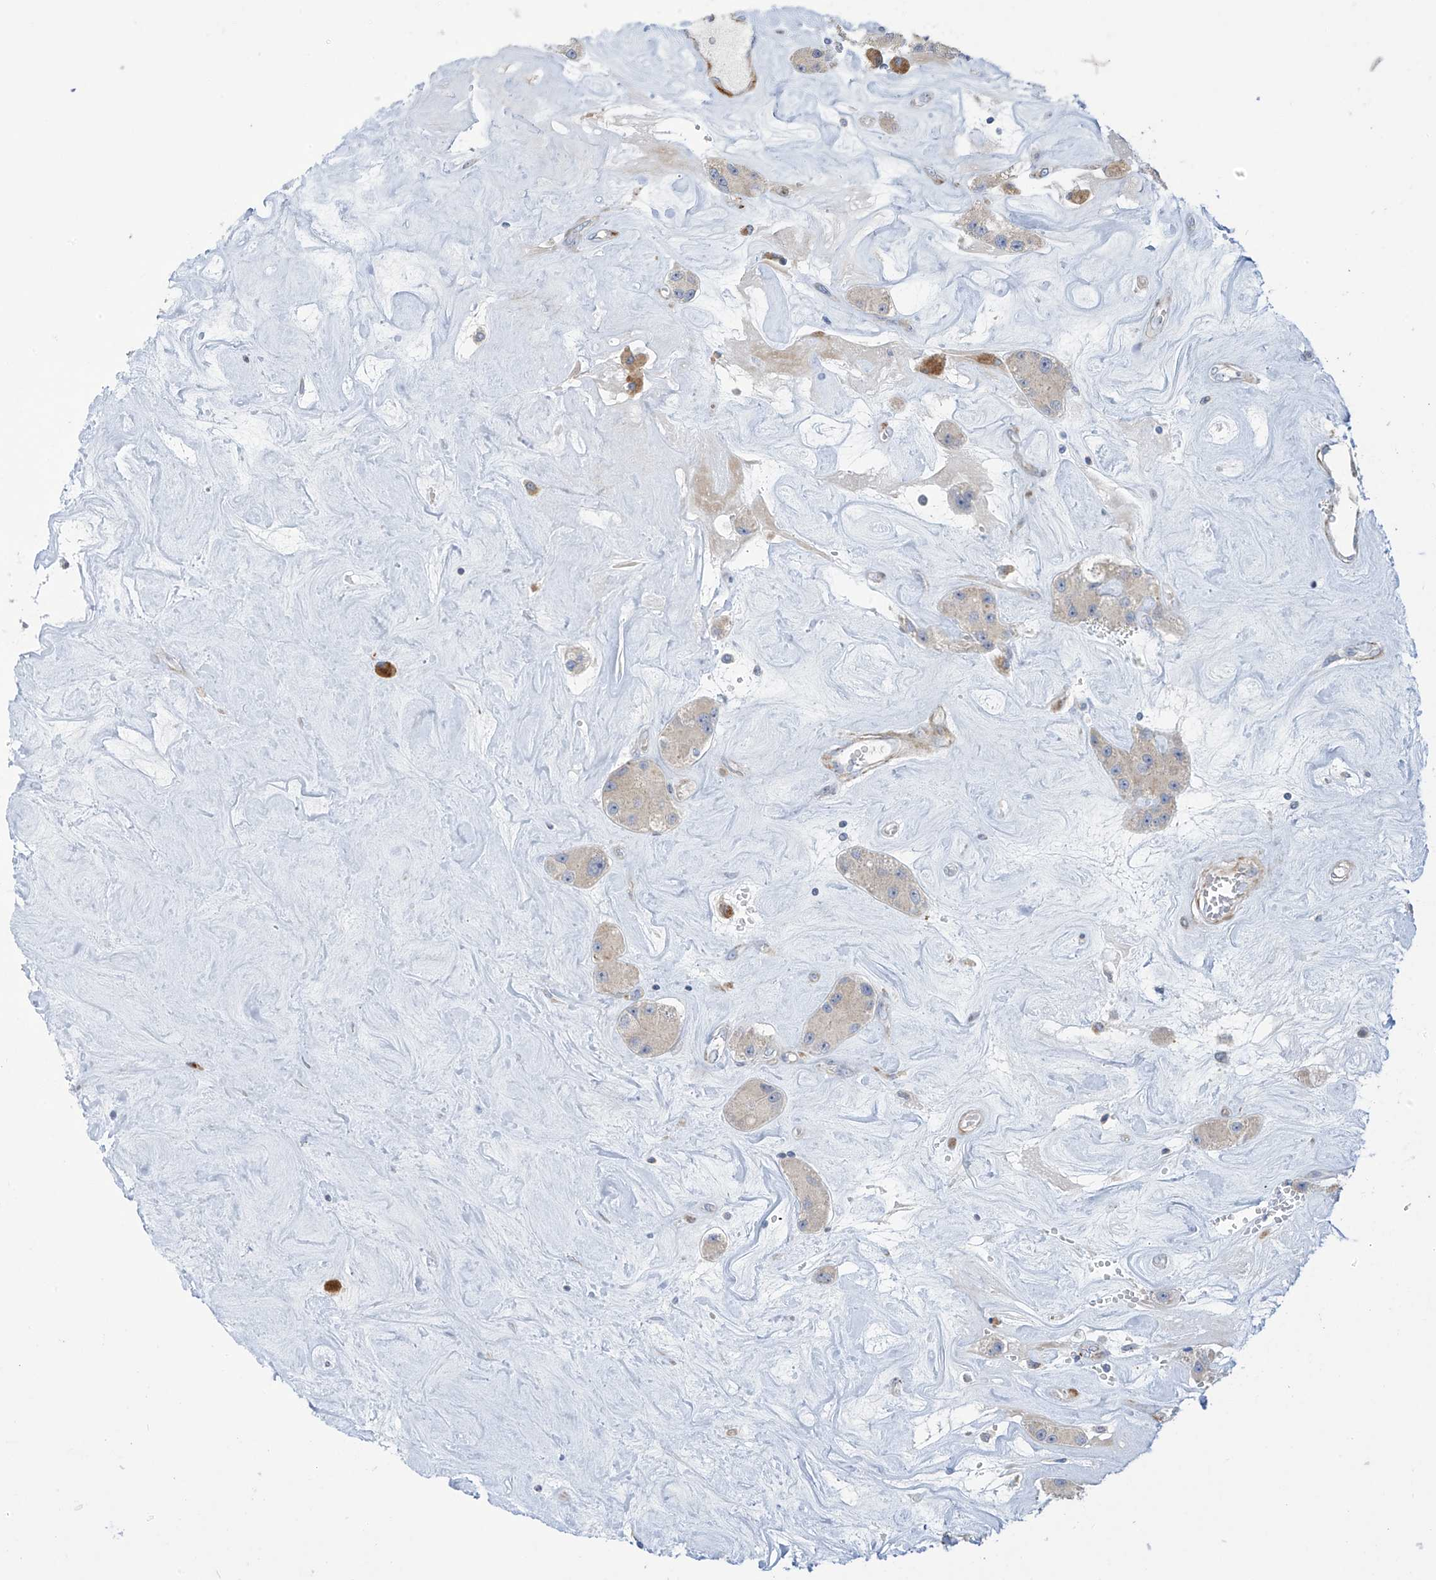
{"staining": {"intensity": "negative", "quantity": "none", "location": "none"}, "tissue": "carcinoid", "cell_type": "Tumor cells", "image_type": "cancer", "snomed": [{"axis": "morphology", "description": "Carcinoid, malignant, NOS"}, {"axis": "topography", "description": "Pancreas"}], "caption": "Histopathology image shows no significant protein positivity in tumor cells of carcinoid.", "gene": "ZNF641", "patient": {"sex": "male", "age": 41}}